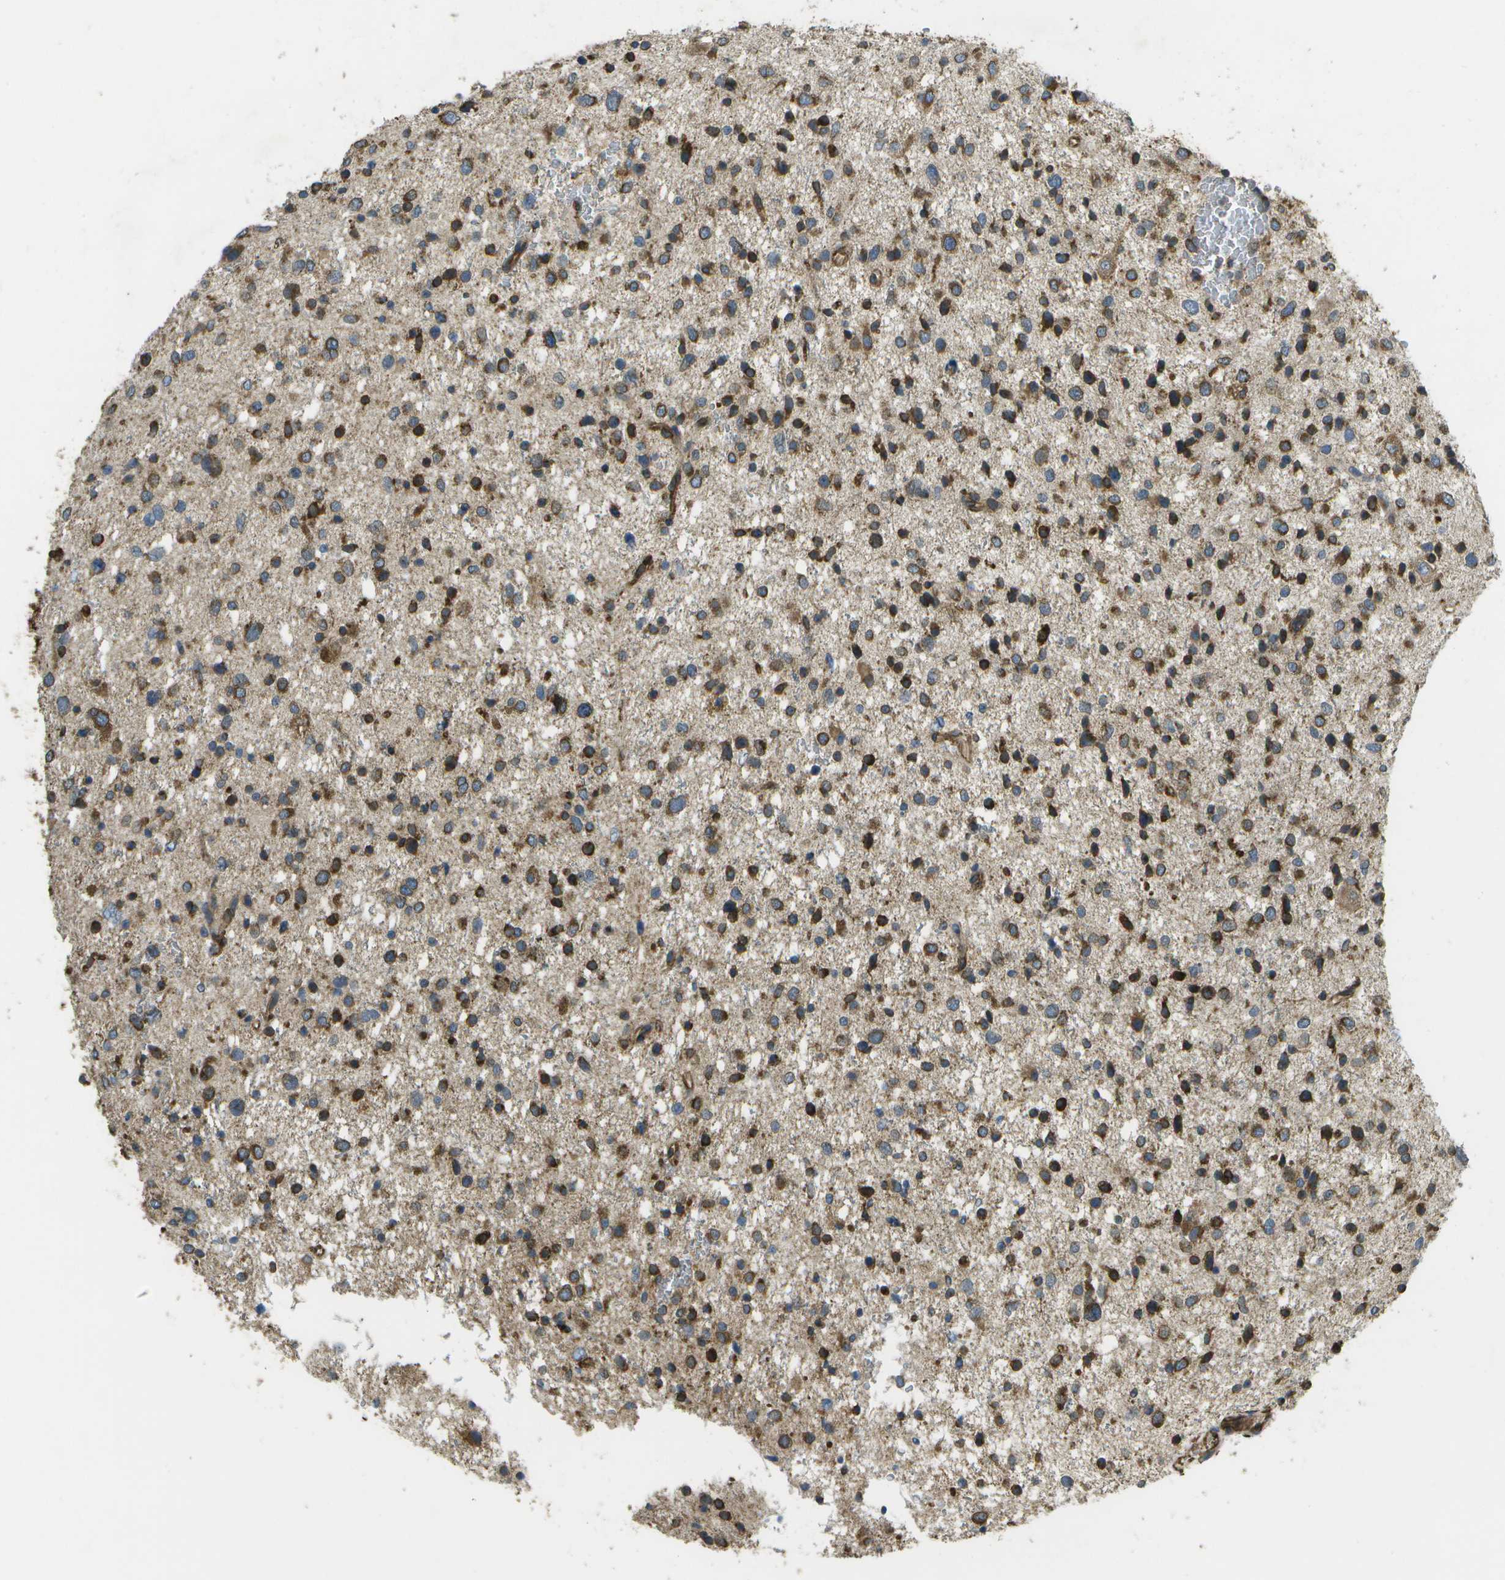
{"staining": {"intensity": "strong", "quantity": ">75%", "location": "cytoplasmic/membranous"}, "tissue": "glioma", "cell_type": "Tumor cells", "image_type": "cancer", "snomed": [{"axis": "morphology", "description": "Glioma, malignant, Low grade"}, {"axis": "topography", "description": "Brain"}], "caption": "Protein staining by IHC exhibits strong cytoplasmic/membranous staining in about >75% of tumor cells in glioma.", "gene": "PDIA4", "patient": {"sex": "female", "age": 37}}